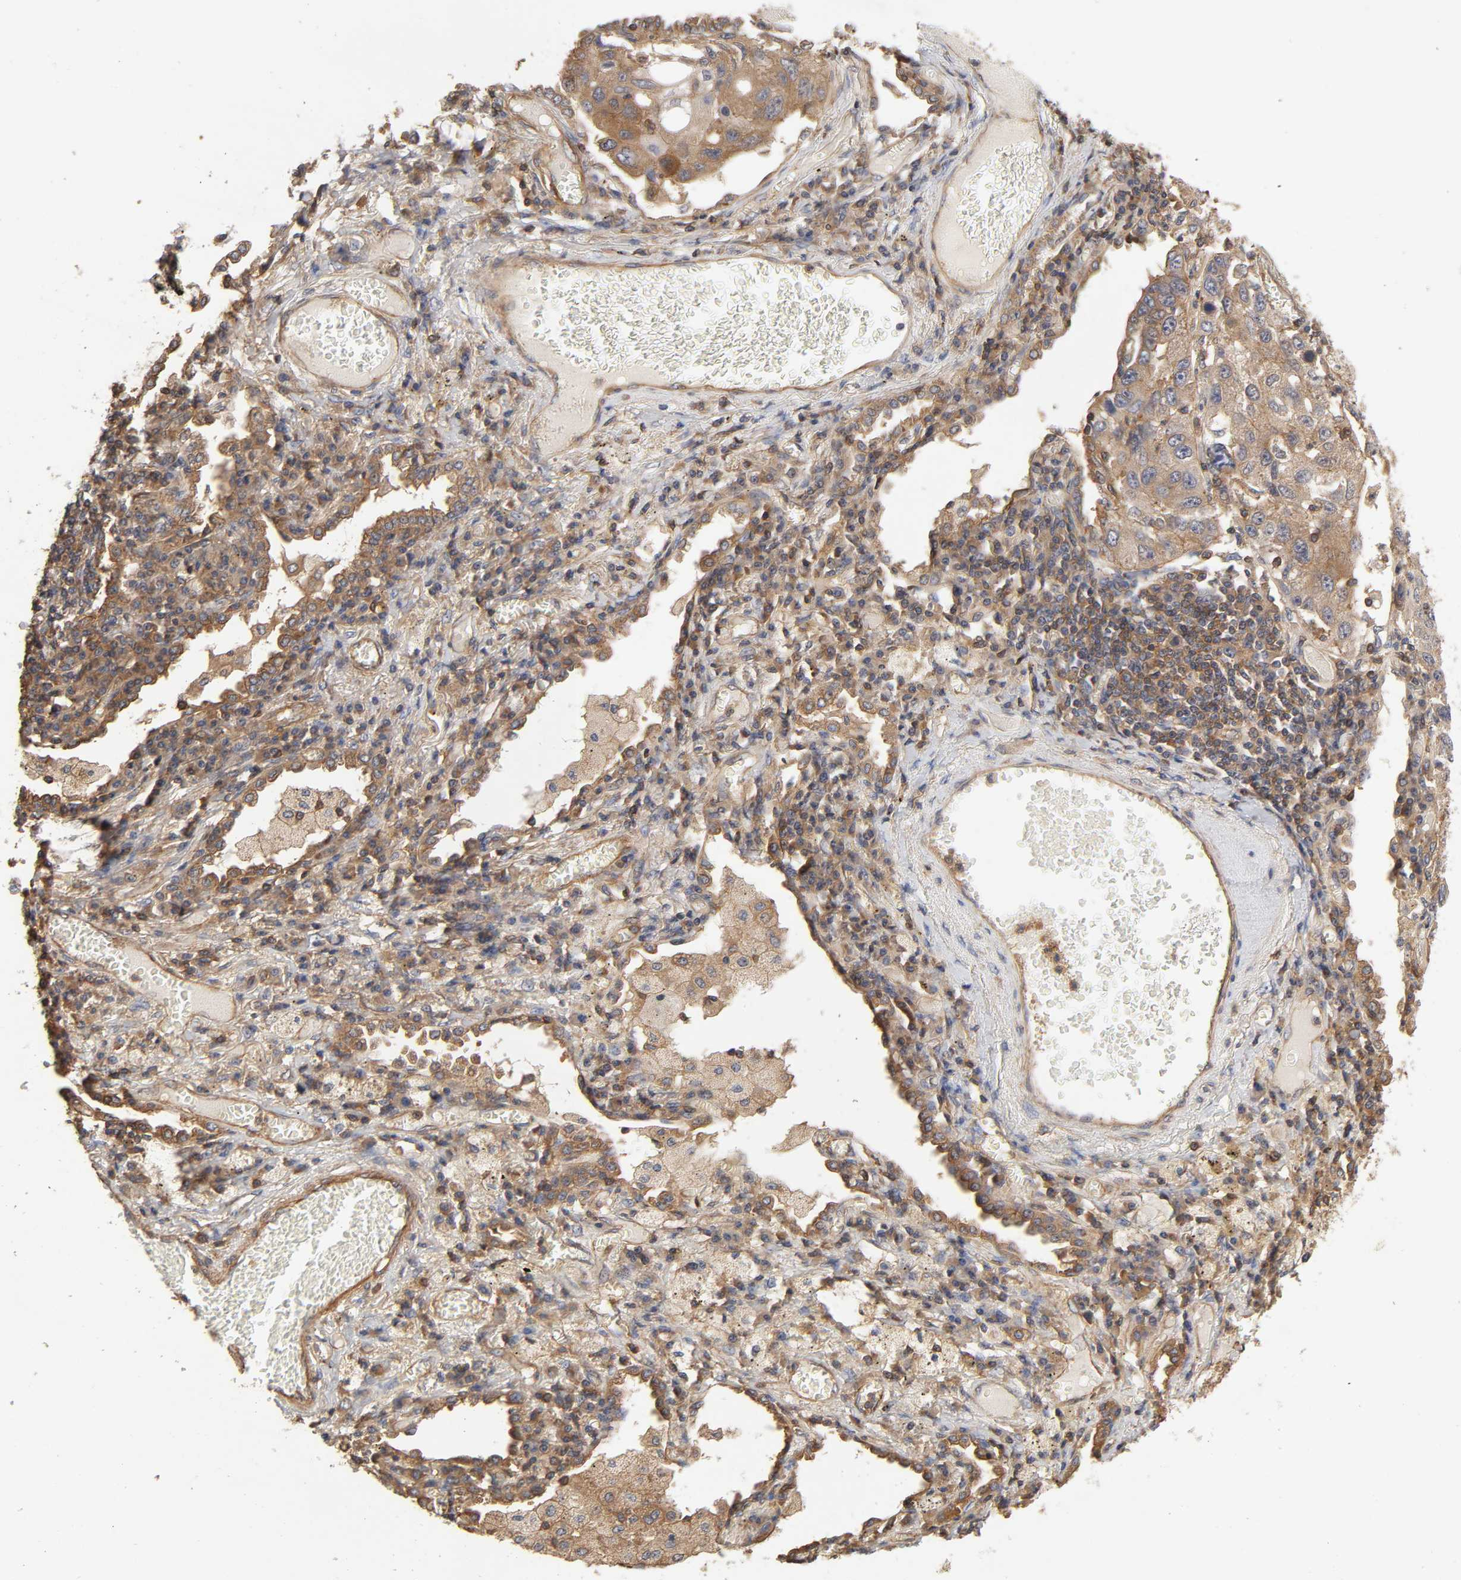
{"staining": {"intensity": "moderate", "quantity": "25%-75%", "location": "cytoplasmic/membranous"}, "tissue": "lung cancer", "cell_type": "Tumor cells", "image_type": "cancer", "snomed": [{"axis": "morphology", "description": "Squamous cell carcinoma, NOS"}, {"axis": "topography", "description": "Lung"}], "caption": "Tumor cells demonstrate medium levels of moderate cytoplasmic/membranous positivity in about 25%-75% of cells in human lung cancer.", "gene": "LAMTOR2", "patient": {"sex": "male", "age": 71}}